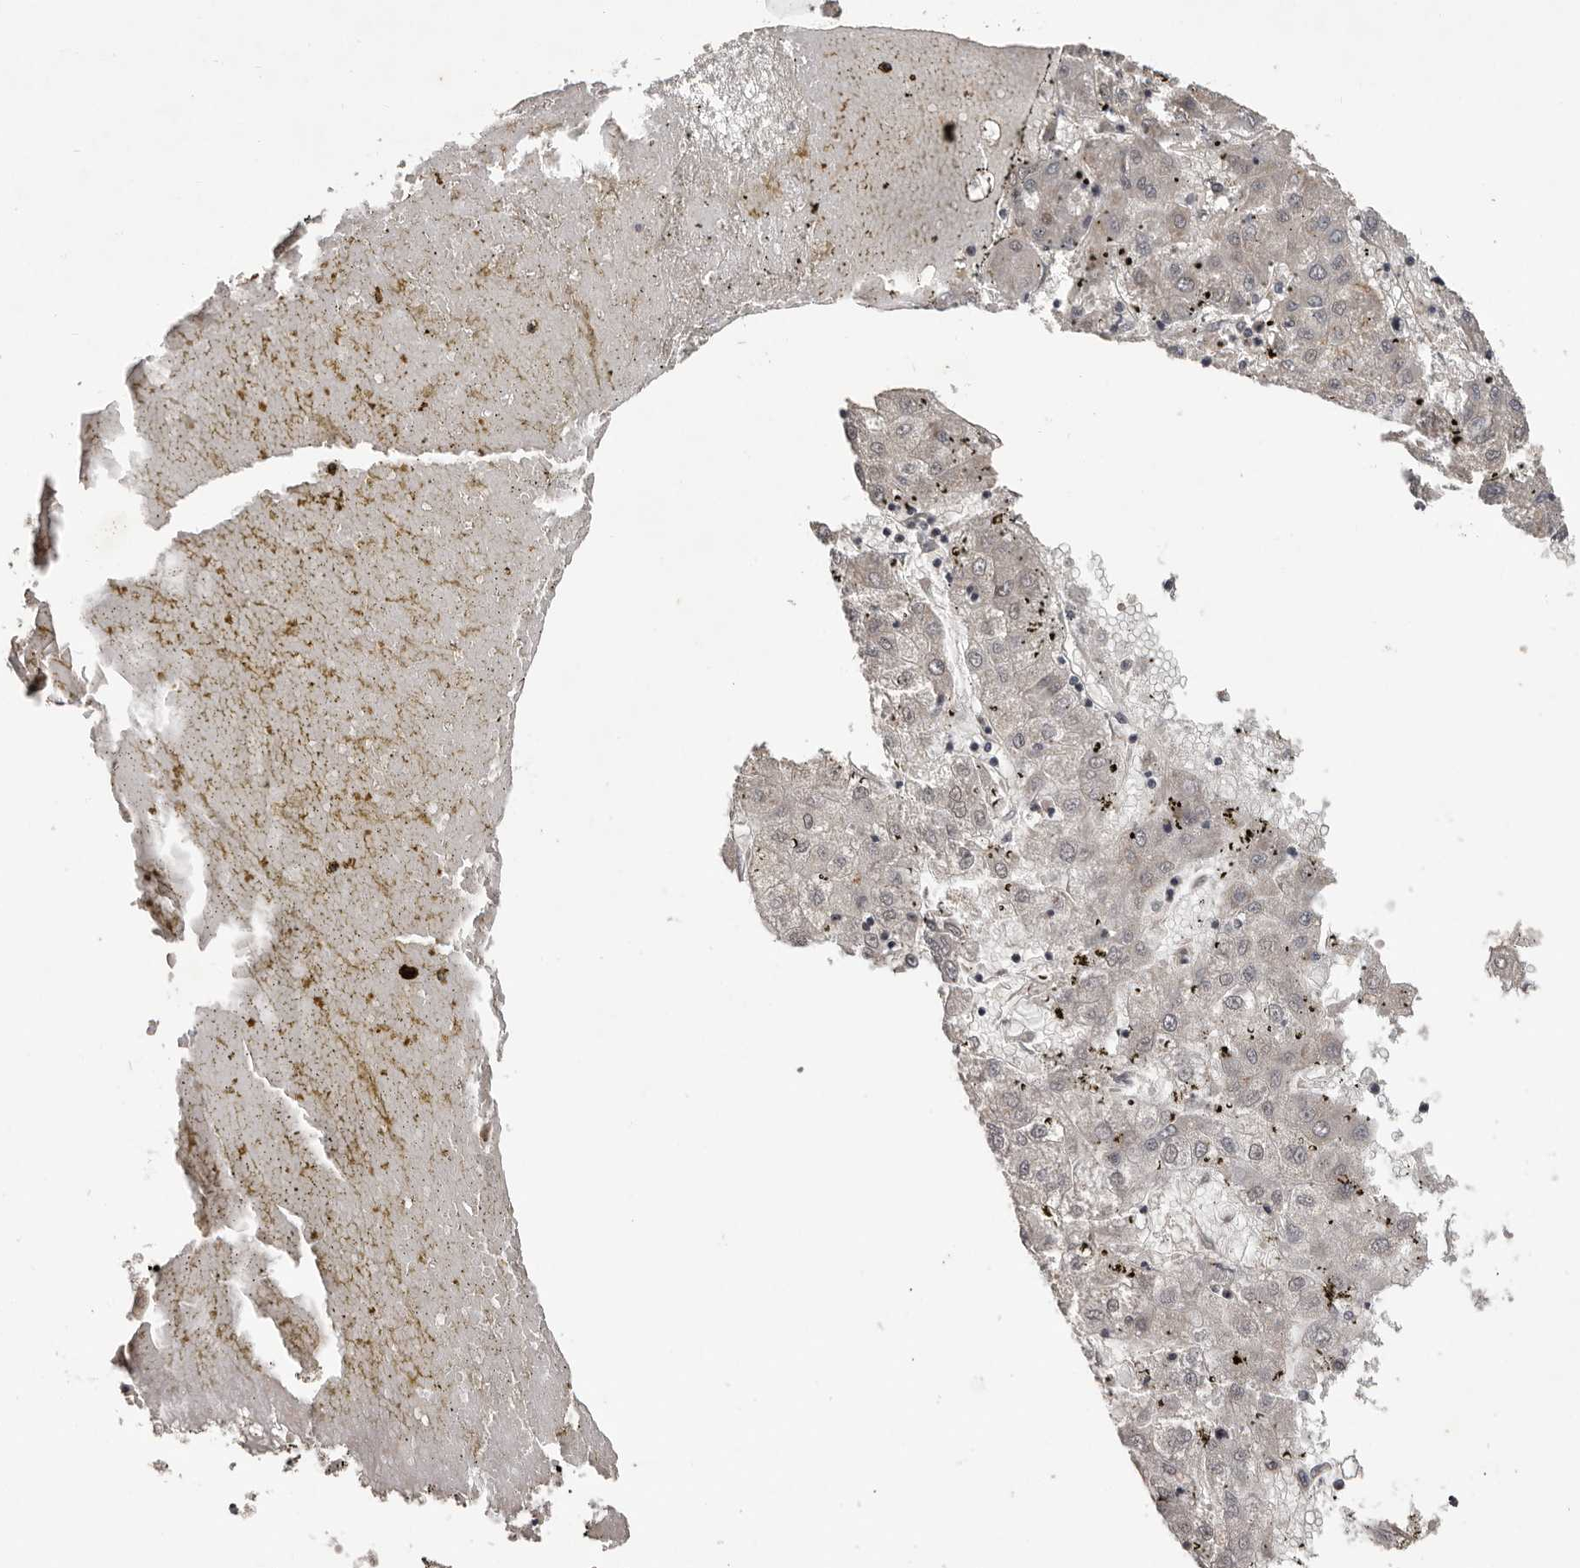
{"staining": {"intensity": "negative", "quantity": "none", "location": "none"}, "tissue": "liver cancer", "cell_type": "Tumor cells", "image_type": "cancer", "snomed": [{"axis": "morphology", "description": "Carcinoma, Hepatocellular, NOS"}, {"axis": "topography", "description": "Liver"}], "caption": "A histopathology image of liver cancer stained for a protein exhibits no brown staining in tumor cells.", "gene": "ANKRD44", "patient": {"sex": "male", "age": 72}}